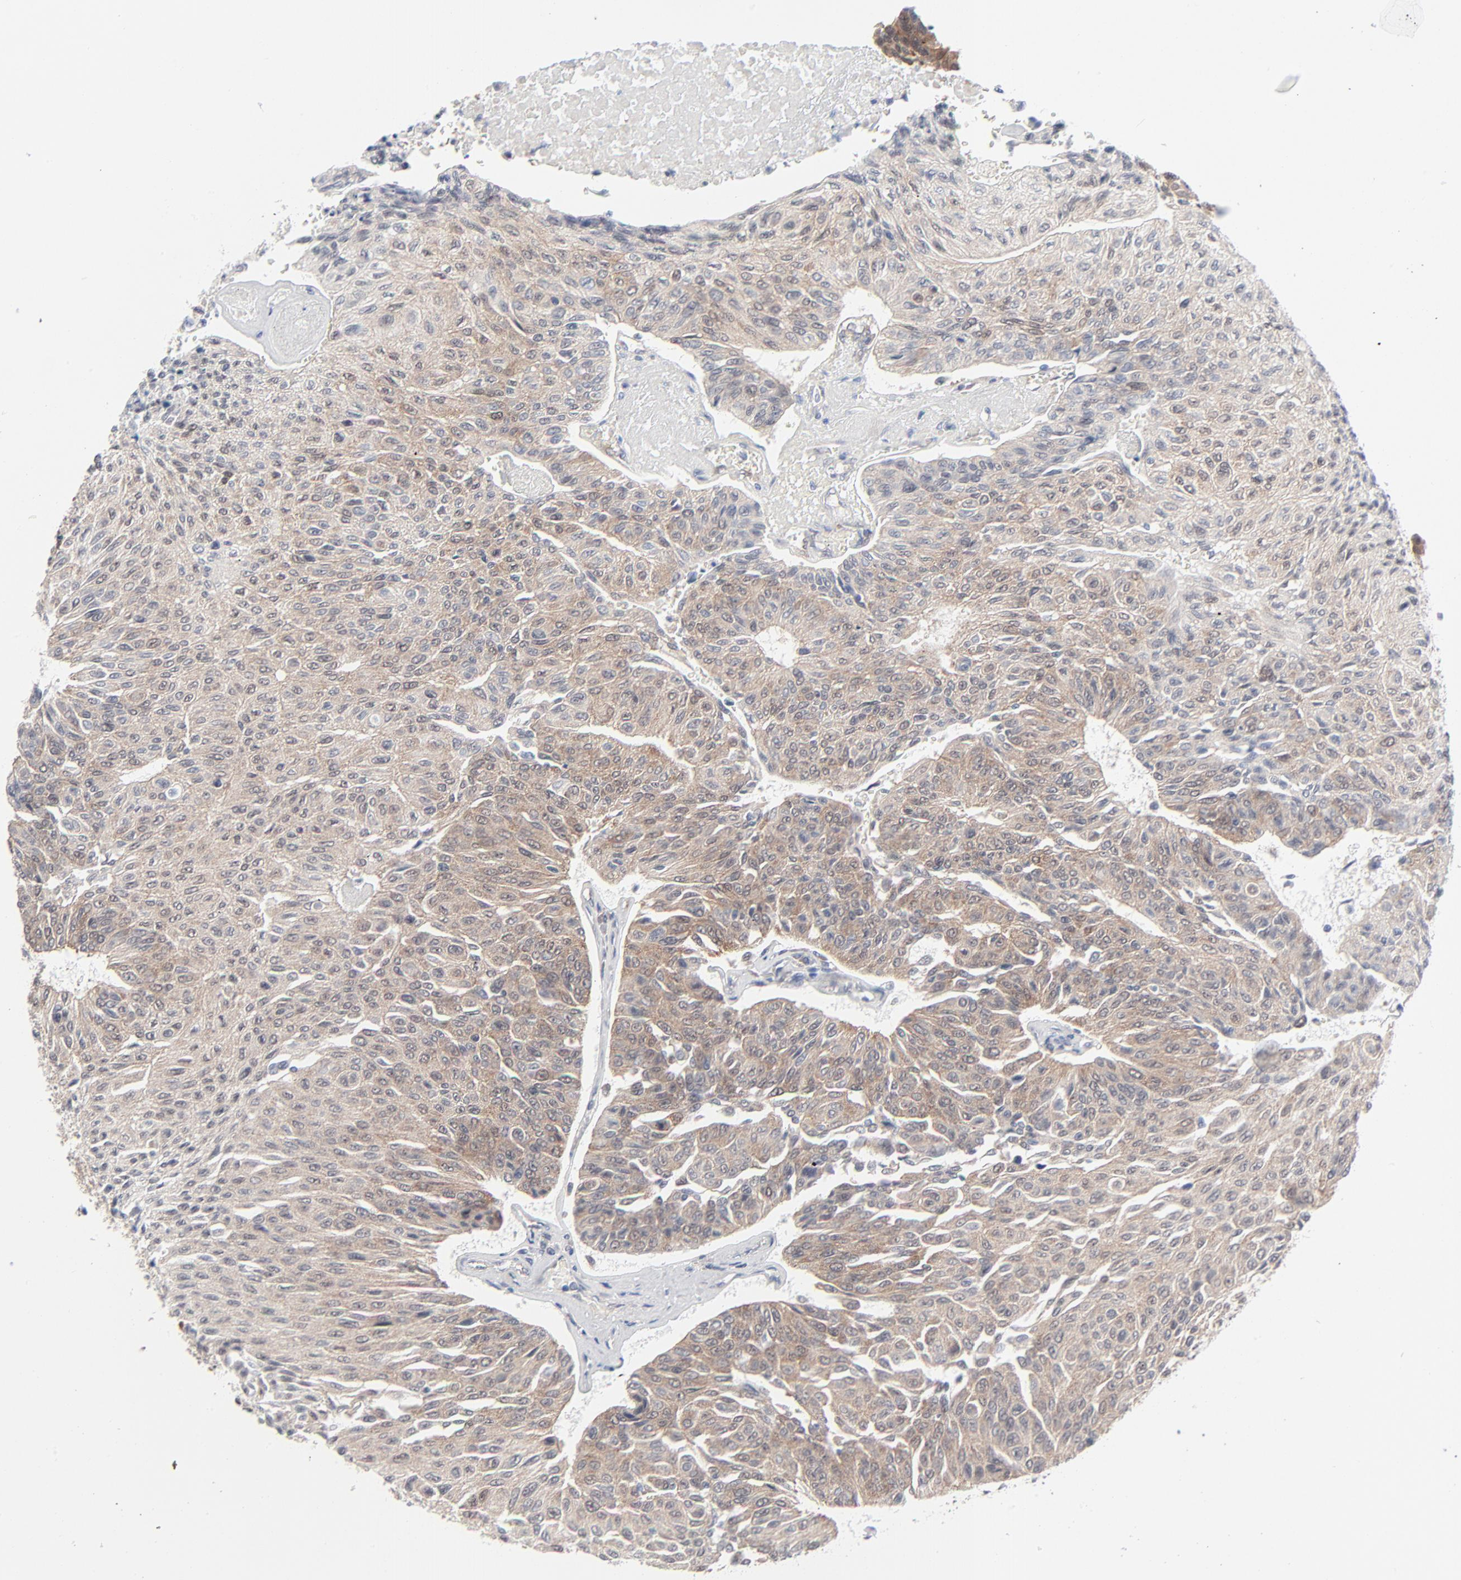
{"staining": {"intensity": "weak", "quantity": ">75%", "location": "cytoplasmic/membranous"}, "tissue": "urothelial cancer", "cell_type": "Tumor cells", "image_type": "cancer", "snomed": [{"axis": "morphology", "description": "Urothelial carcinoma, High grade"}, {"axis": "topography", "description": "Urinary bladder"}], "caption": "Weak cytoplasmic/membranous protein expression is identified in about >75% of tumor cells in urothelial cancer.", "gene": "RPS6KB1", "patient": {"sex": "male", "age": 66}}